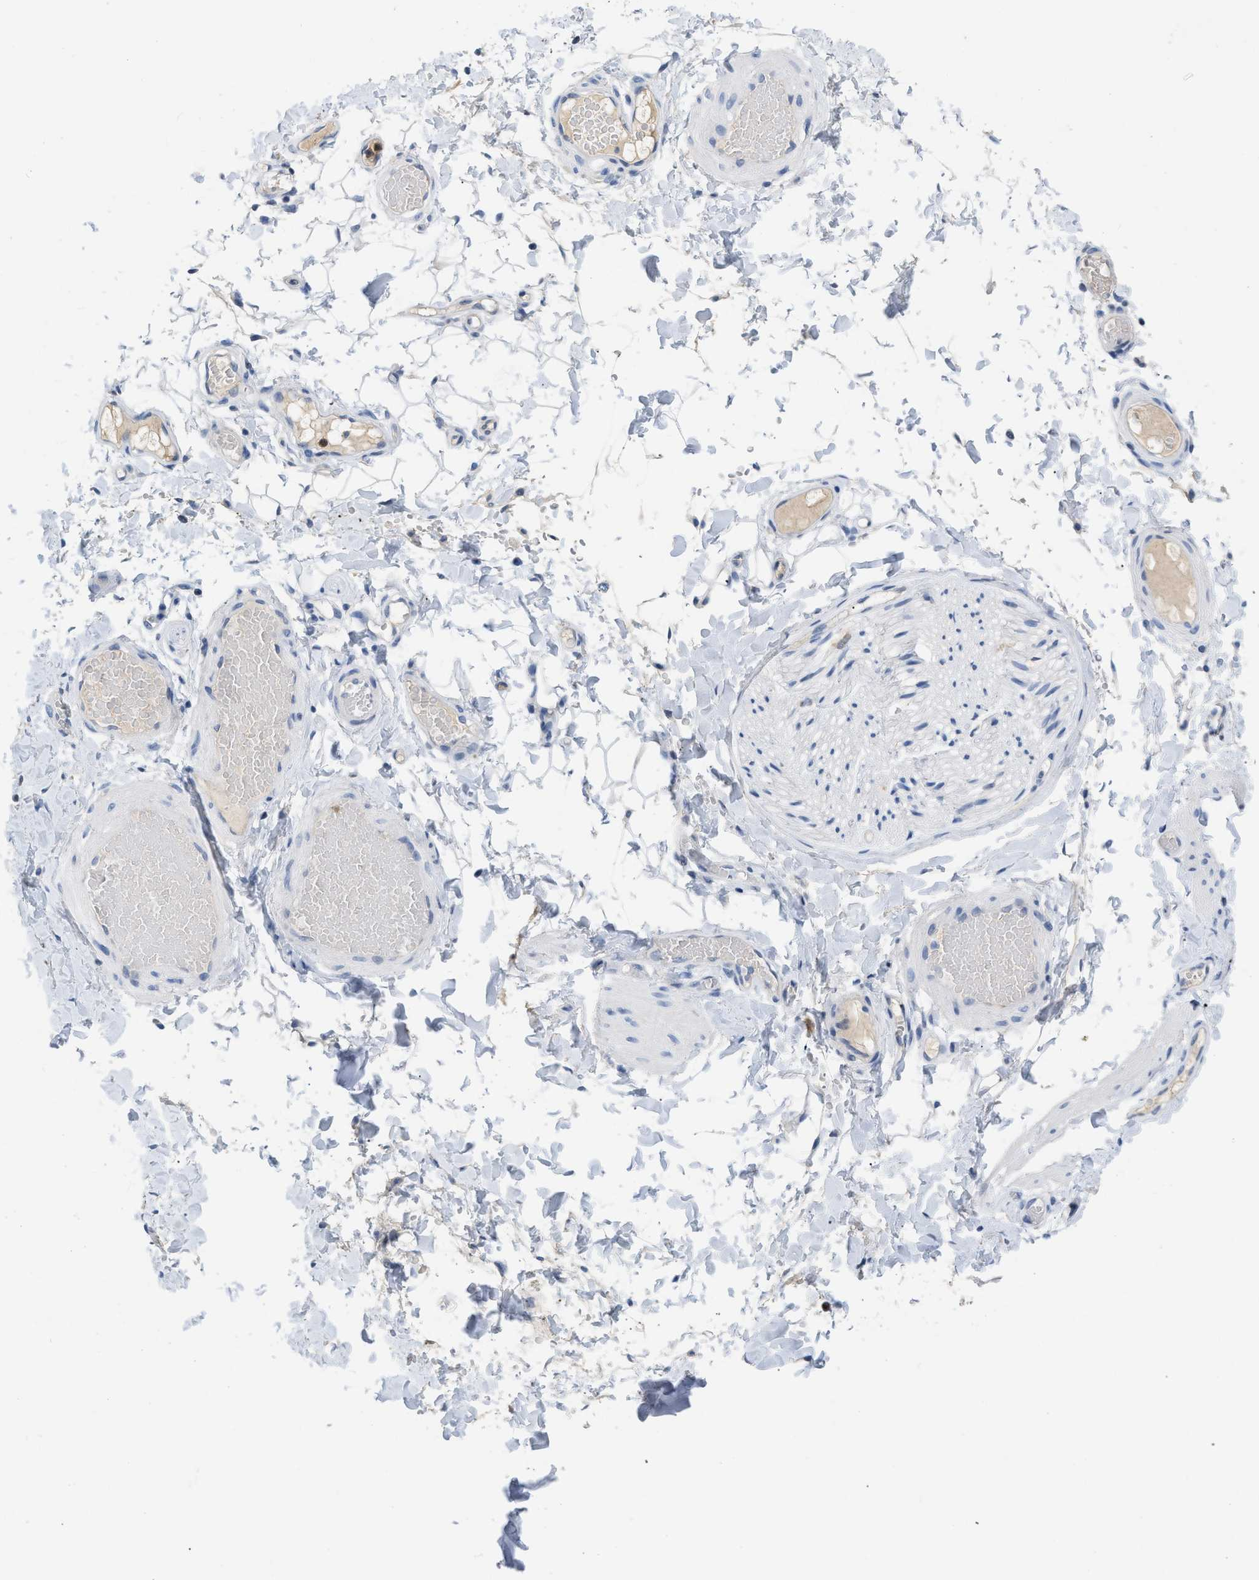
{"staining": {"intensity": "negative", "quantity": "none", "location": "none"}, "tissue": "adipose tissue", "cell_type": "Adipocytes", "image_type": "normal", "snomed": [{"axis": "morphology", "description": "Normal tissue, NOS"}, {"axis": "topography", "description": "Adipose tissue"}, {"axis": "topography", "description": "Vascular tissue"}, {"axis": "topography", "description": "Peripheral nerve tissue"}], "caption": "Adipocytes are negative for brown protein staining in normal adipose tissue. (Brightfield microscopy of DAB immunohistochemistry at high magnification).", "gene": "BOLL", "patient": {"sex": "male", "age": 25}}